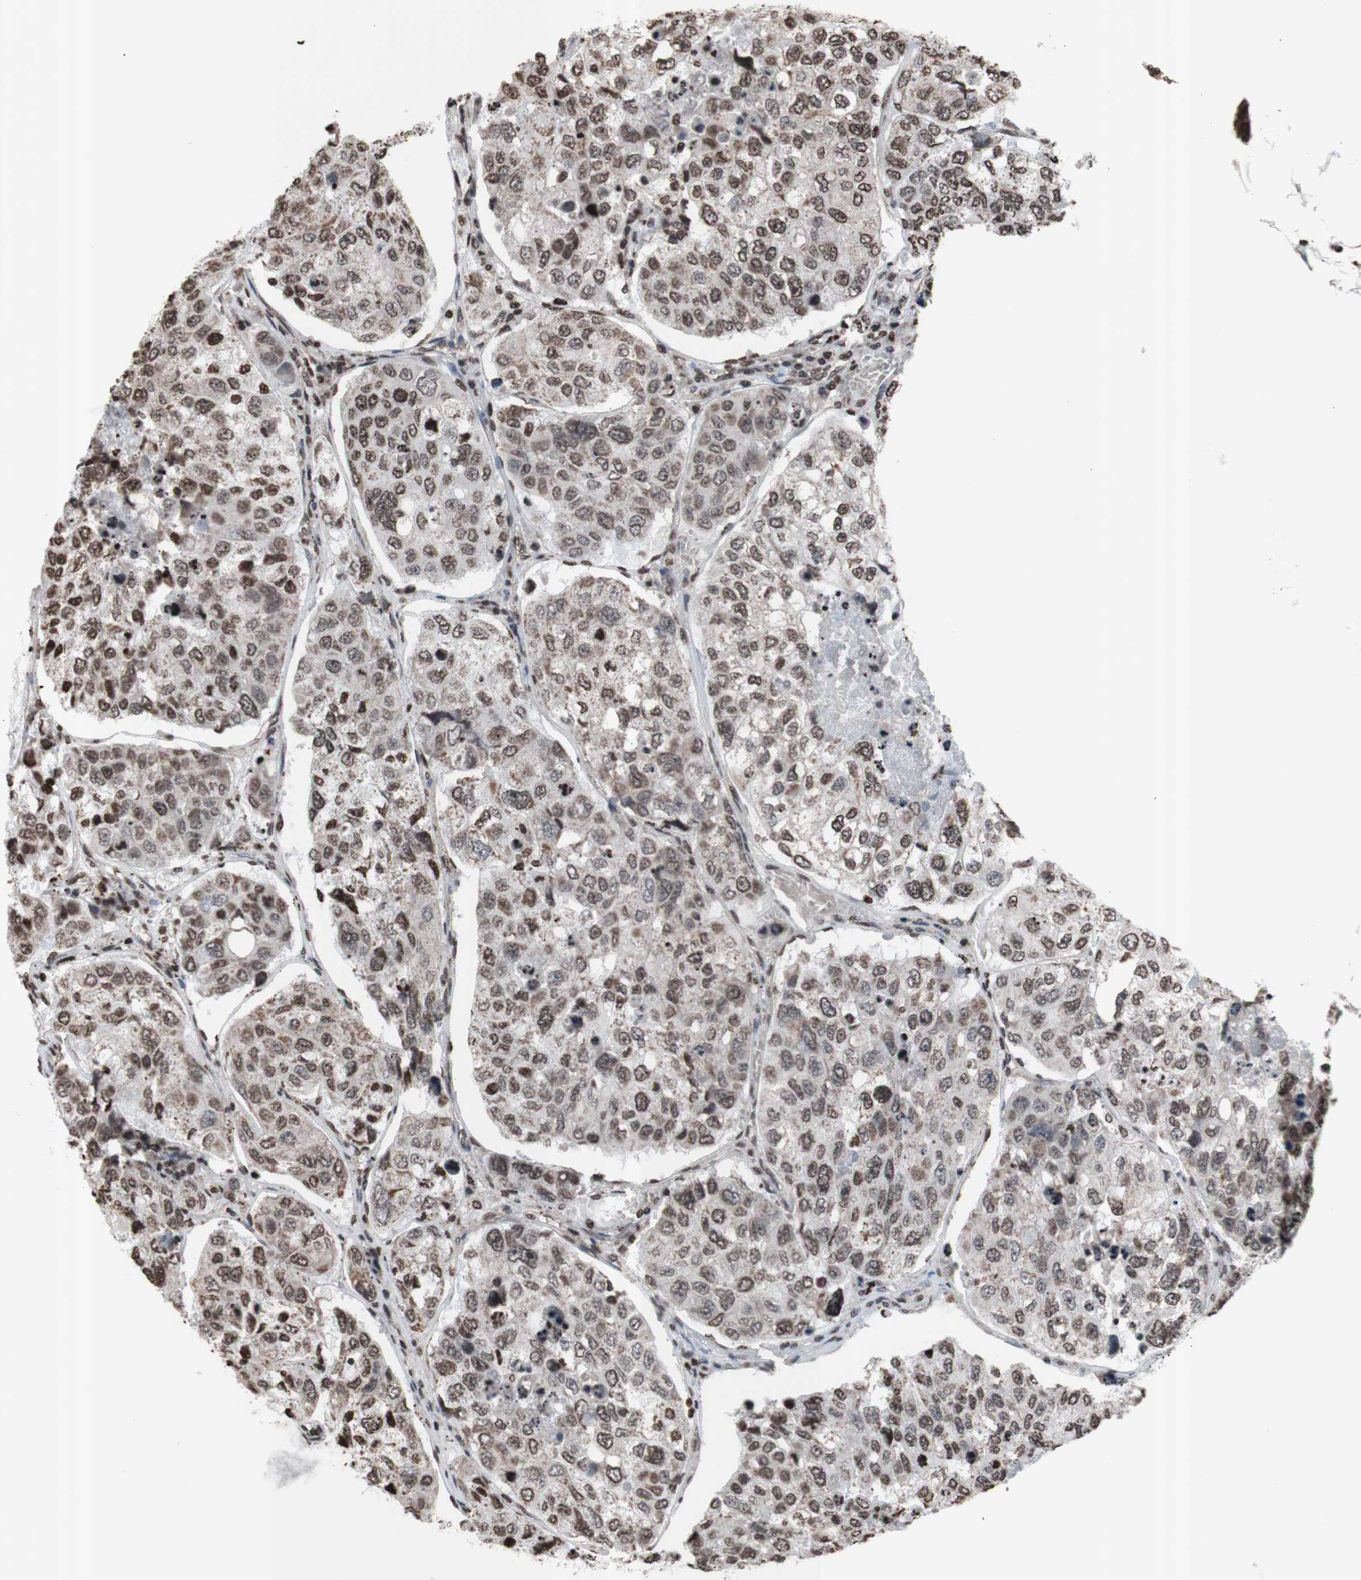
{"staining": {"intensity": "moderate", "quantity": ">75%", "location": "nuclear"}, "tissue": "urothelial cancer", "cell_type": "Tumor cells", "image_type": "cancer", "snomed": [{"axis": "morphology", "description": "Urothelial carcinoma, High grade"}, {"axis": "topography", "description": "Lymph node"}, {"axis": "topography", "description": "Urinary bladder"}], "caption": "There is medium levels of moderate nuclear staining in tumor cells of high-grade urothelial carcinoma, as demonstrated by immunohistochemical staining (brown color).", "gene": "SNAI2", "patient": {"sex": "male", "age": 51}}